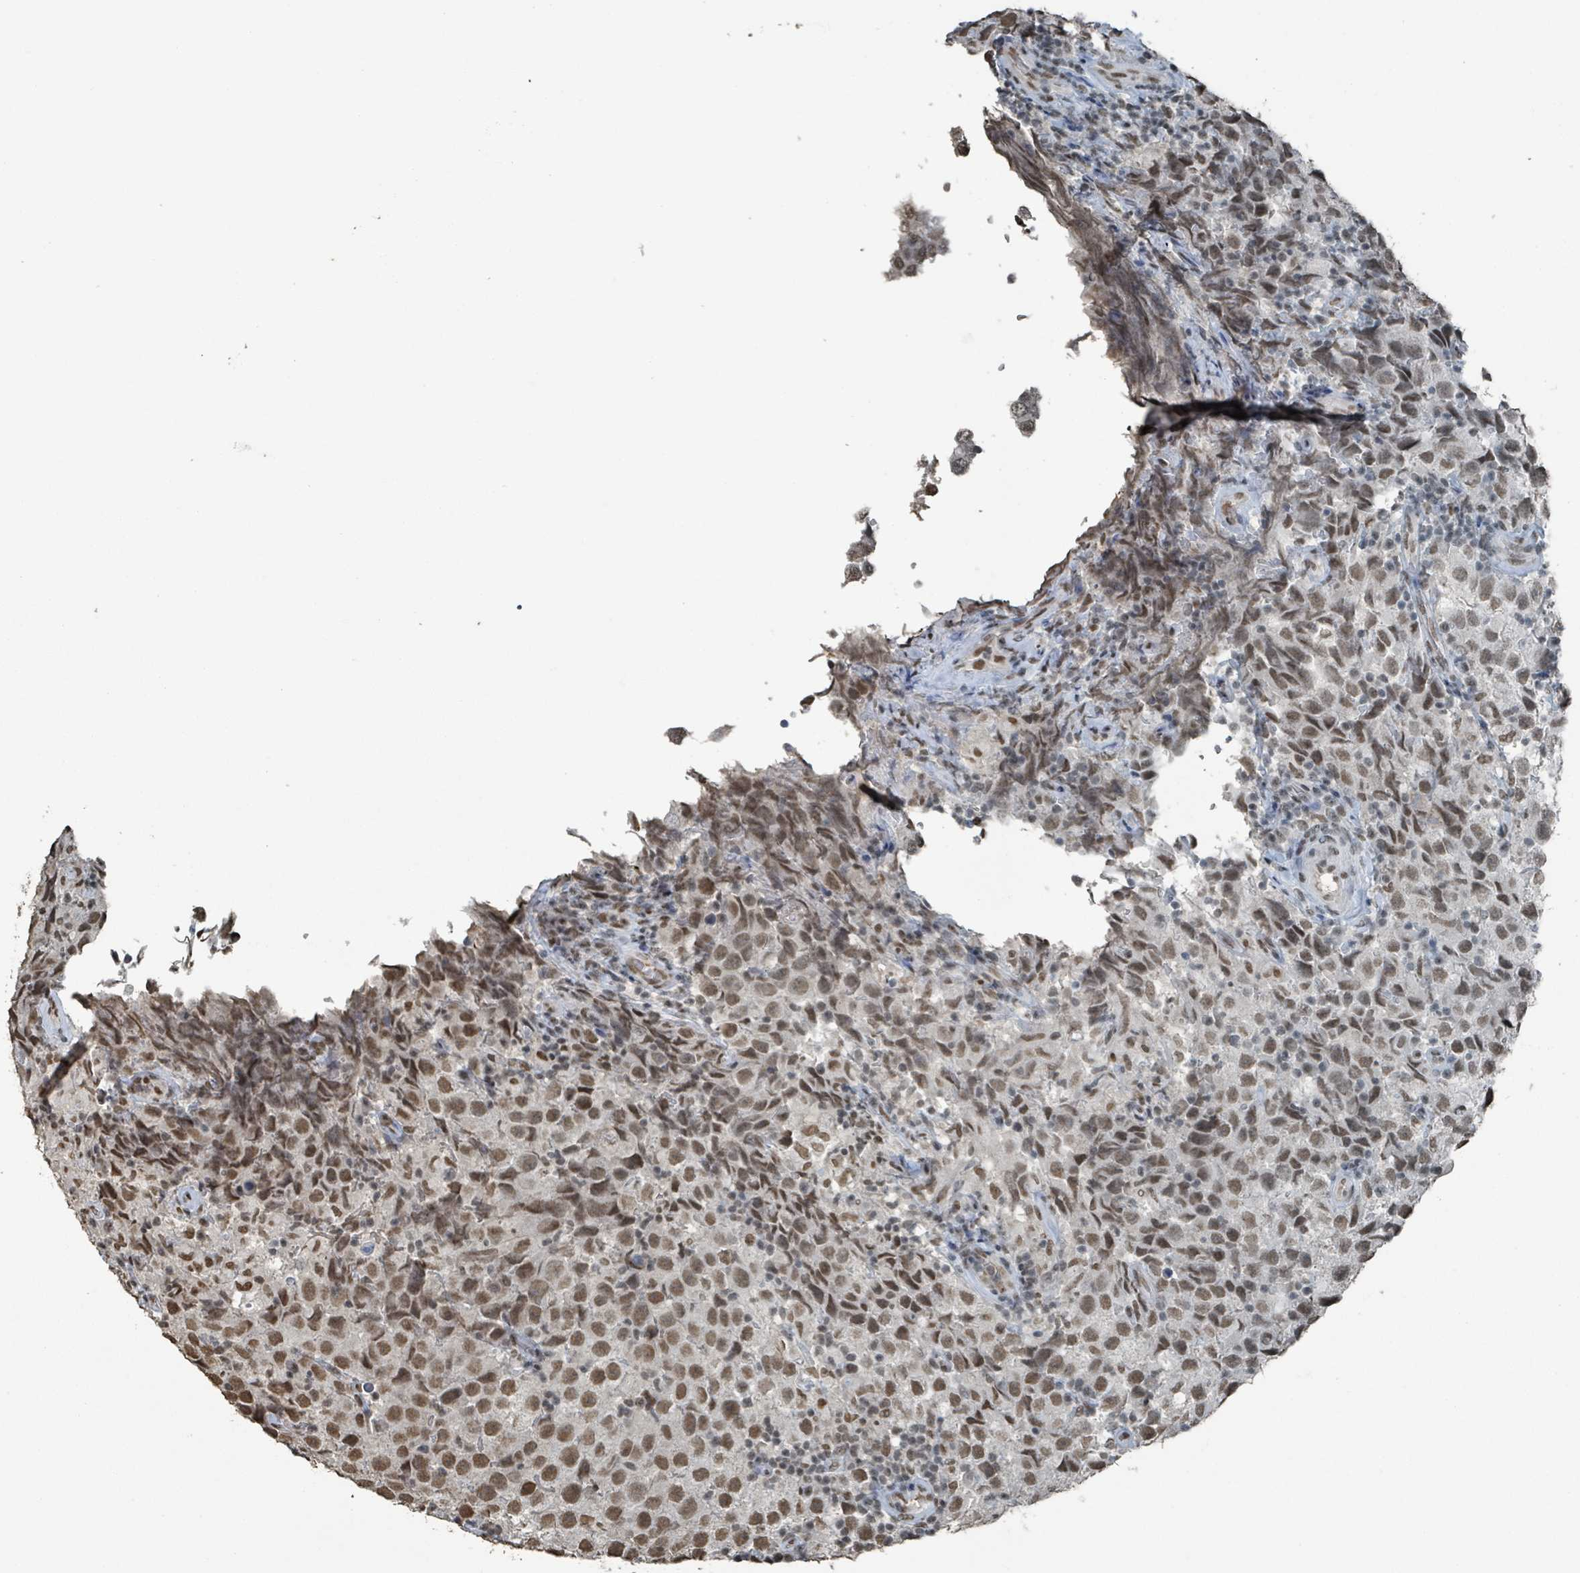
{"staining": {"intensity": "moderate", "quantity": ">75%", "location": "nuclear"}, "tissue": "testis cancer", "cell_type": "Tumor cells", "image_type": "cancer", "snomed": [{"axis": "morphology", "description": "Seminoma, NOS"}, {"axis": "morphology", "description": "Carcinoma, Embryonal, NOS"}, {"axis": "topography", "description": "Testis"}], "caption": "A medium amount of moderate nuclear expression is identified in approximately >75% of tumor cells in embryonal carcinoma (testis) tissue. (Brightfield microscopy of DAB IHC at high magnification).", "gene": "PHIP", "patient": {"sex": "male", "age": 41}}